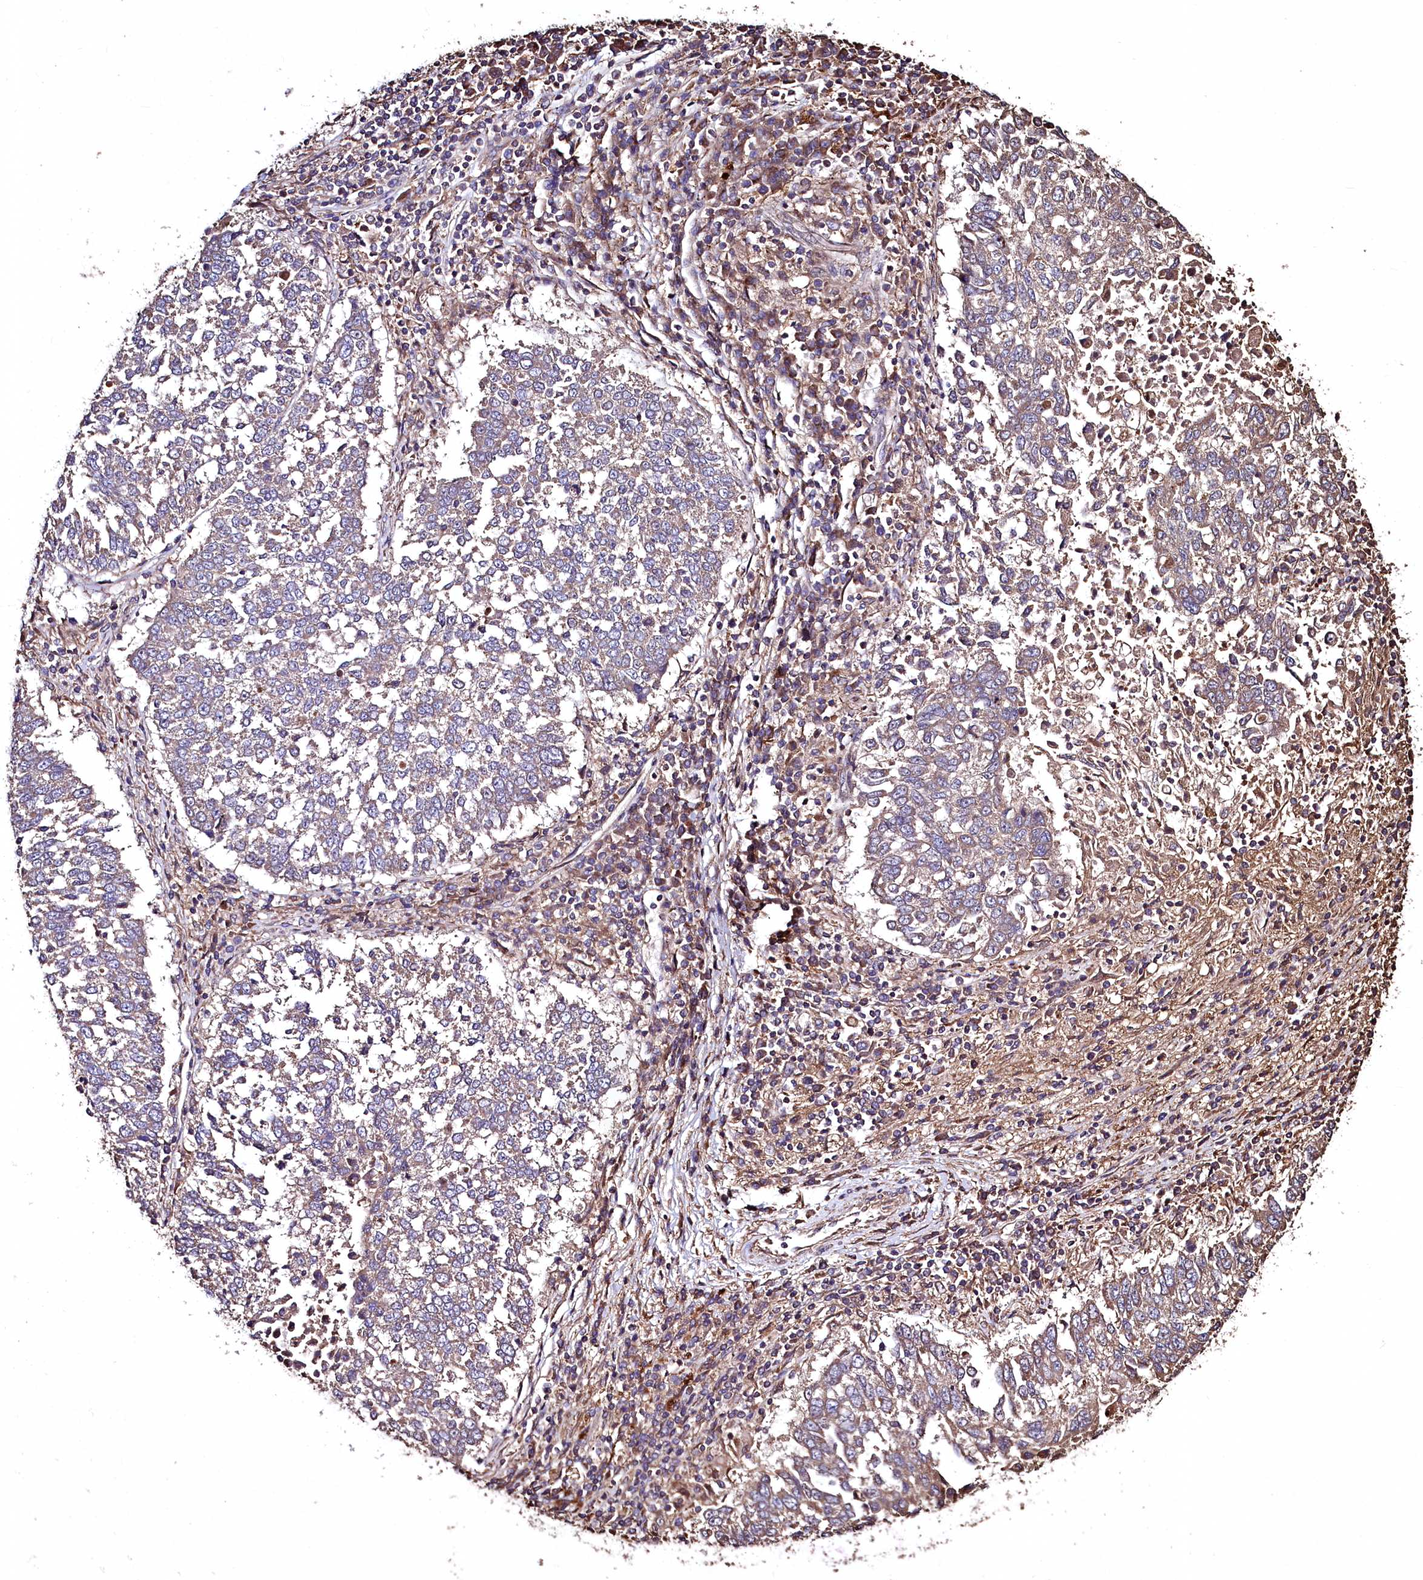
{"staining": {"intensity": "negative", "quantity": "none", "location": "none"}, "tissue": "lung cancer", "cell_type": "Tumor cells", "image_type": "cancer", "snomed": [{"axis": "morphology", "description": "Squamous cell carcinoma, NOS"}, {"axis": "topography", "description": "Lung"}], "caption": "Immunohistochemical staining of squamous cell carcinoma (lung) displays no significant positivity in tumor cells.", "gene": "TMEM98", "patient": {"sex": "male", "age": 73}}